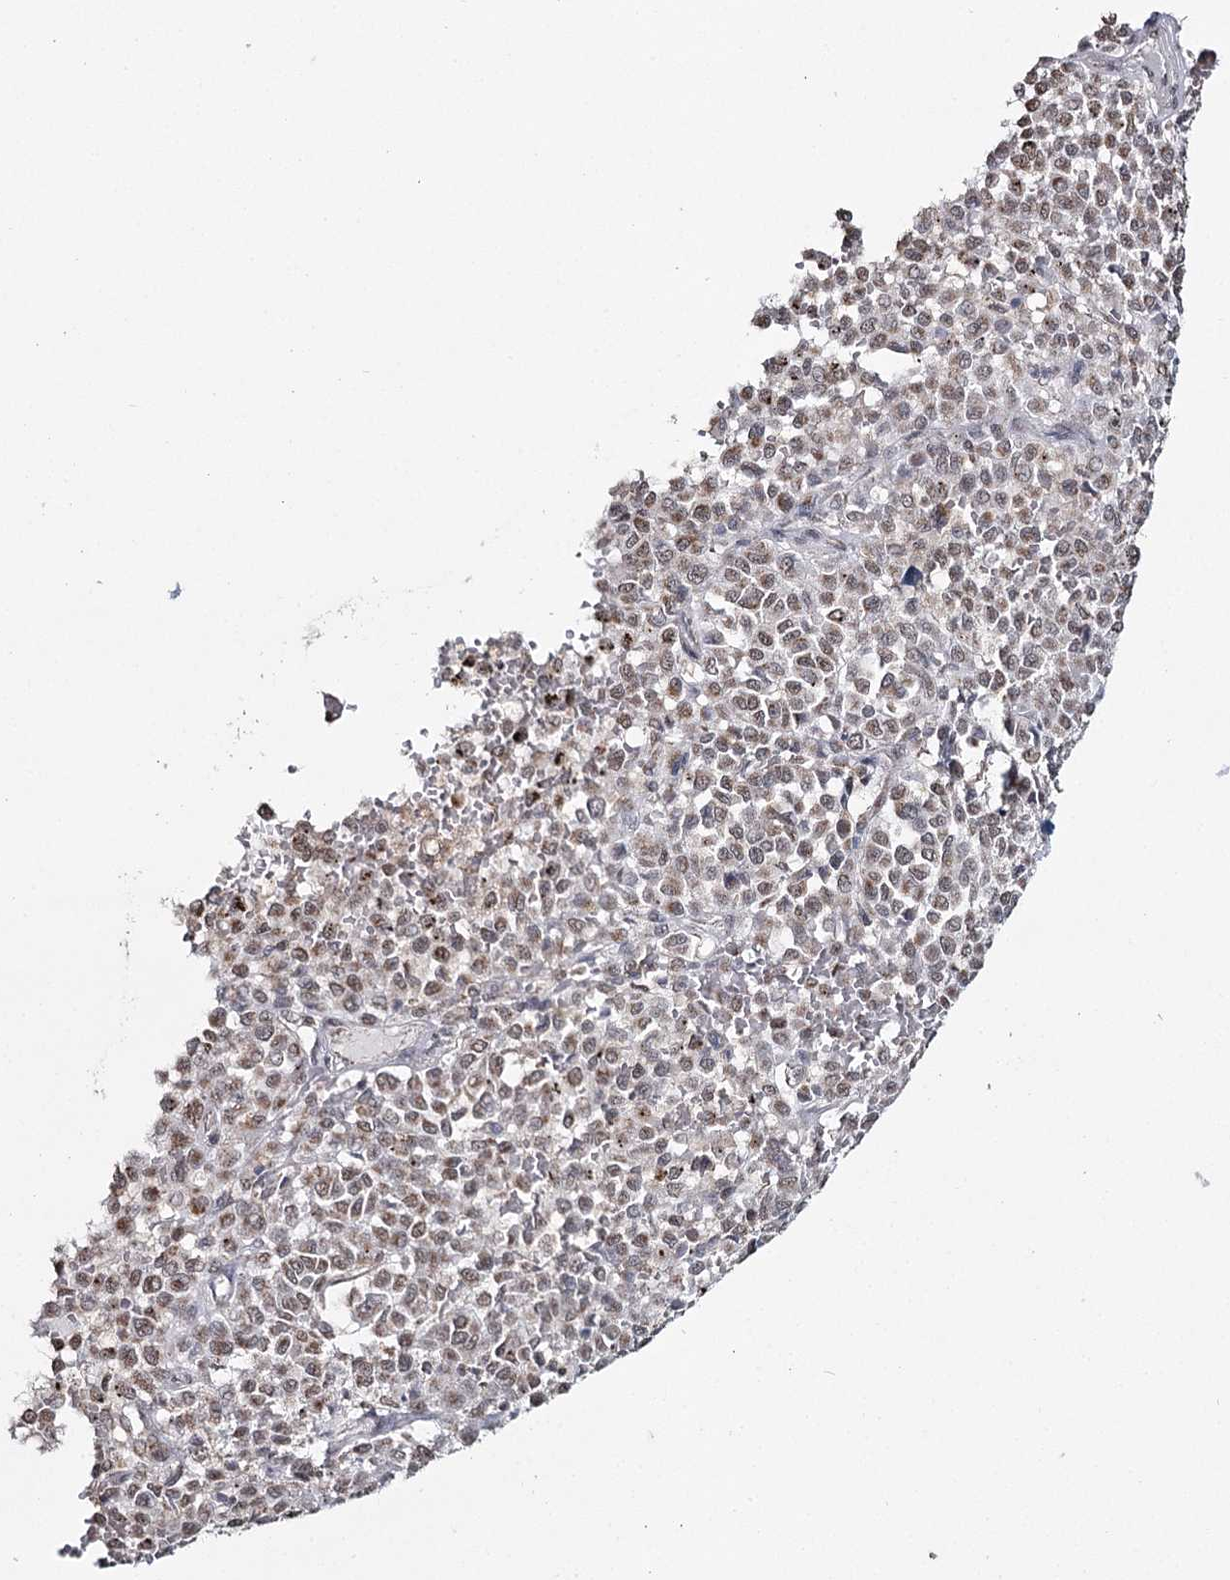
{"staining": {"intensity": "weak", "quantity": ">75%", "location": "cytoplasmic/membranous,nuclear"}, "tissue": "melanoma", "cell_type": "Tumor cells", "image_type": "cancer", "snomed": [{"axis": "morphology", "description": "Malignant melanoma, Metastatic site"}, {"axis": "topography", "description": "Pancreas"}], "caption": "There is low levels of weak cytoplasmic/membranous and nuclear positivity in tumor cells of malignant melanoma (metastatic site), as demonstrated by immunohistochemical staining (brown color).", "gene": "PDHX", "patient": {"sex": "female", "age": 30}}